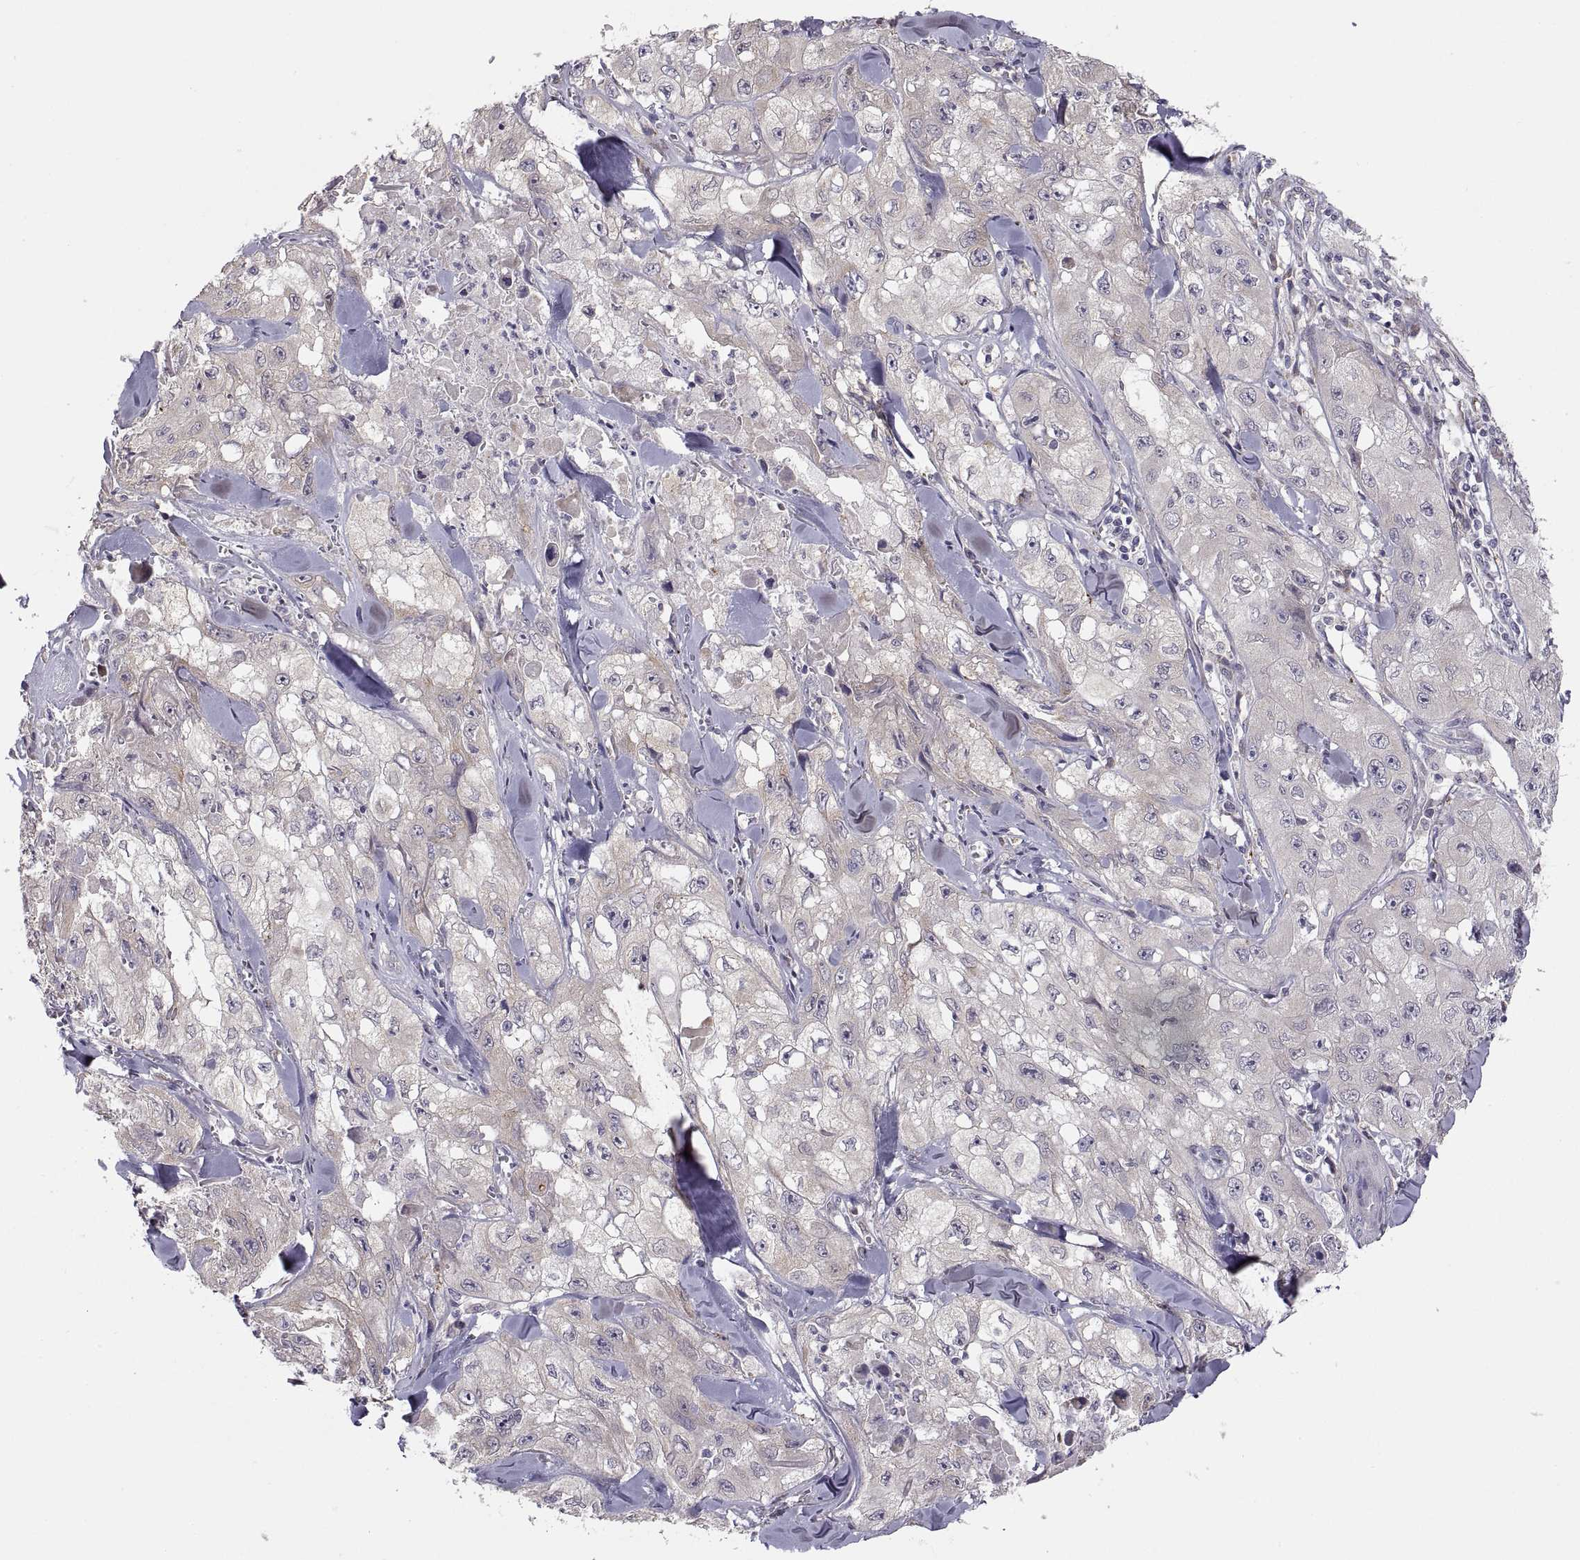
{"staining": {"intensity": "weak", "quantity": "25%-75%", "location": "cytoplasmic/membranous"}, "tissue": "skin cancer", "cell_type": "Tumor cells", "image_type": "cancer", "snomed": [{"axis": "morphology", "description": "Squamous cell carcinoma, NOS"}, {"axis": "topography", "description": "Skin"}, {"axis": "topography", "description": "Subcutis"}], "caption": "IHC photomicrograph of squamous cell carcinoma (skin) stained for a protein (brown), which shows low levels of weak cytoplasmic/membranous positivity in approximately 25%-75% of tumor cells.", "gene": "ACSBG2", "patient": {"sex": "male", "age": 73}}